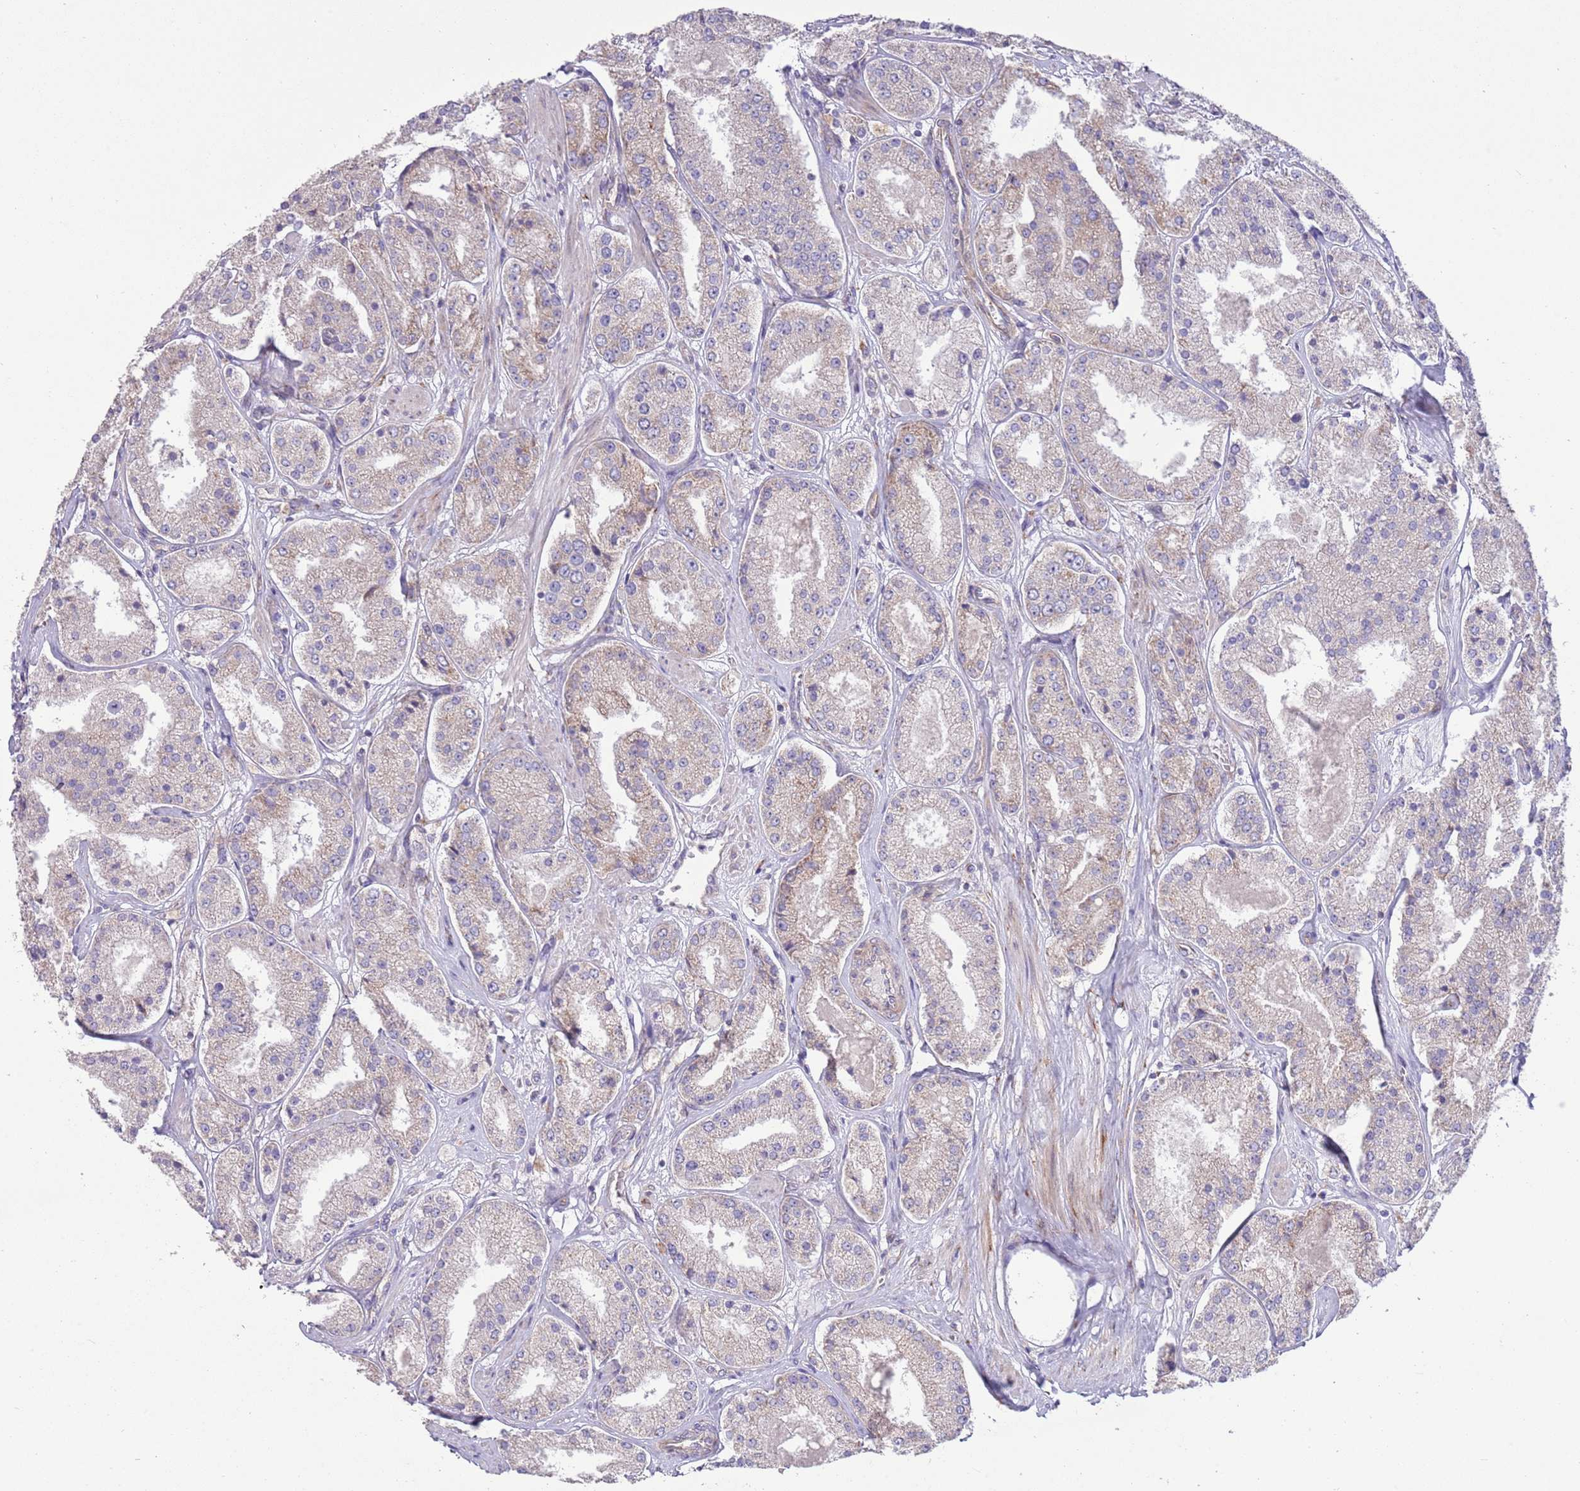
{"staining": {"intensity": "weak", "quantity": "<25%", "location": "cytoplasmic/membranous"}, "tissue": "prostate cancer", "cell_type": "Tumor cells", "image_type": "cancer", "snomed": [{"axis": "morphology", "description": "Adenocarcinoma, High grade"}, {"axis": "topography", "description": "Prostate"}], "caption": "IHC histopathology image of neoplastic tissue: adenocarcinoma (high-grade) (prostate) stained with DAB displays no significant protein positivity in tumor cells.", "gene": "TOMM5", "patient": {"sex": "male", "age": 63}}